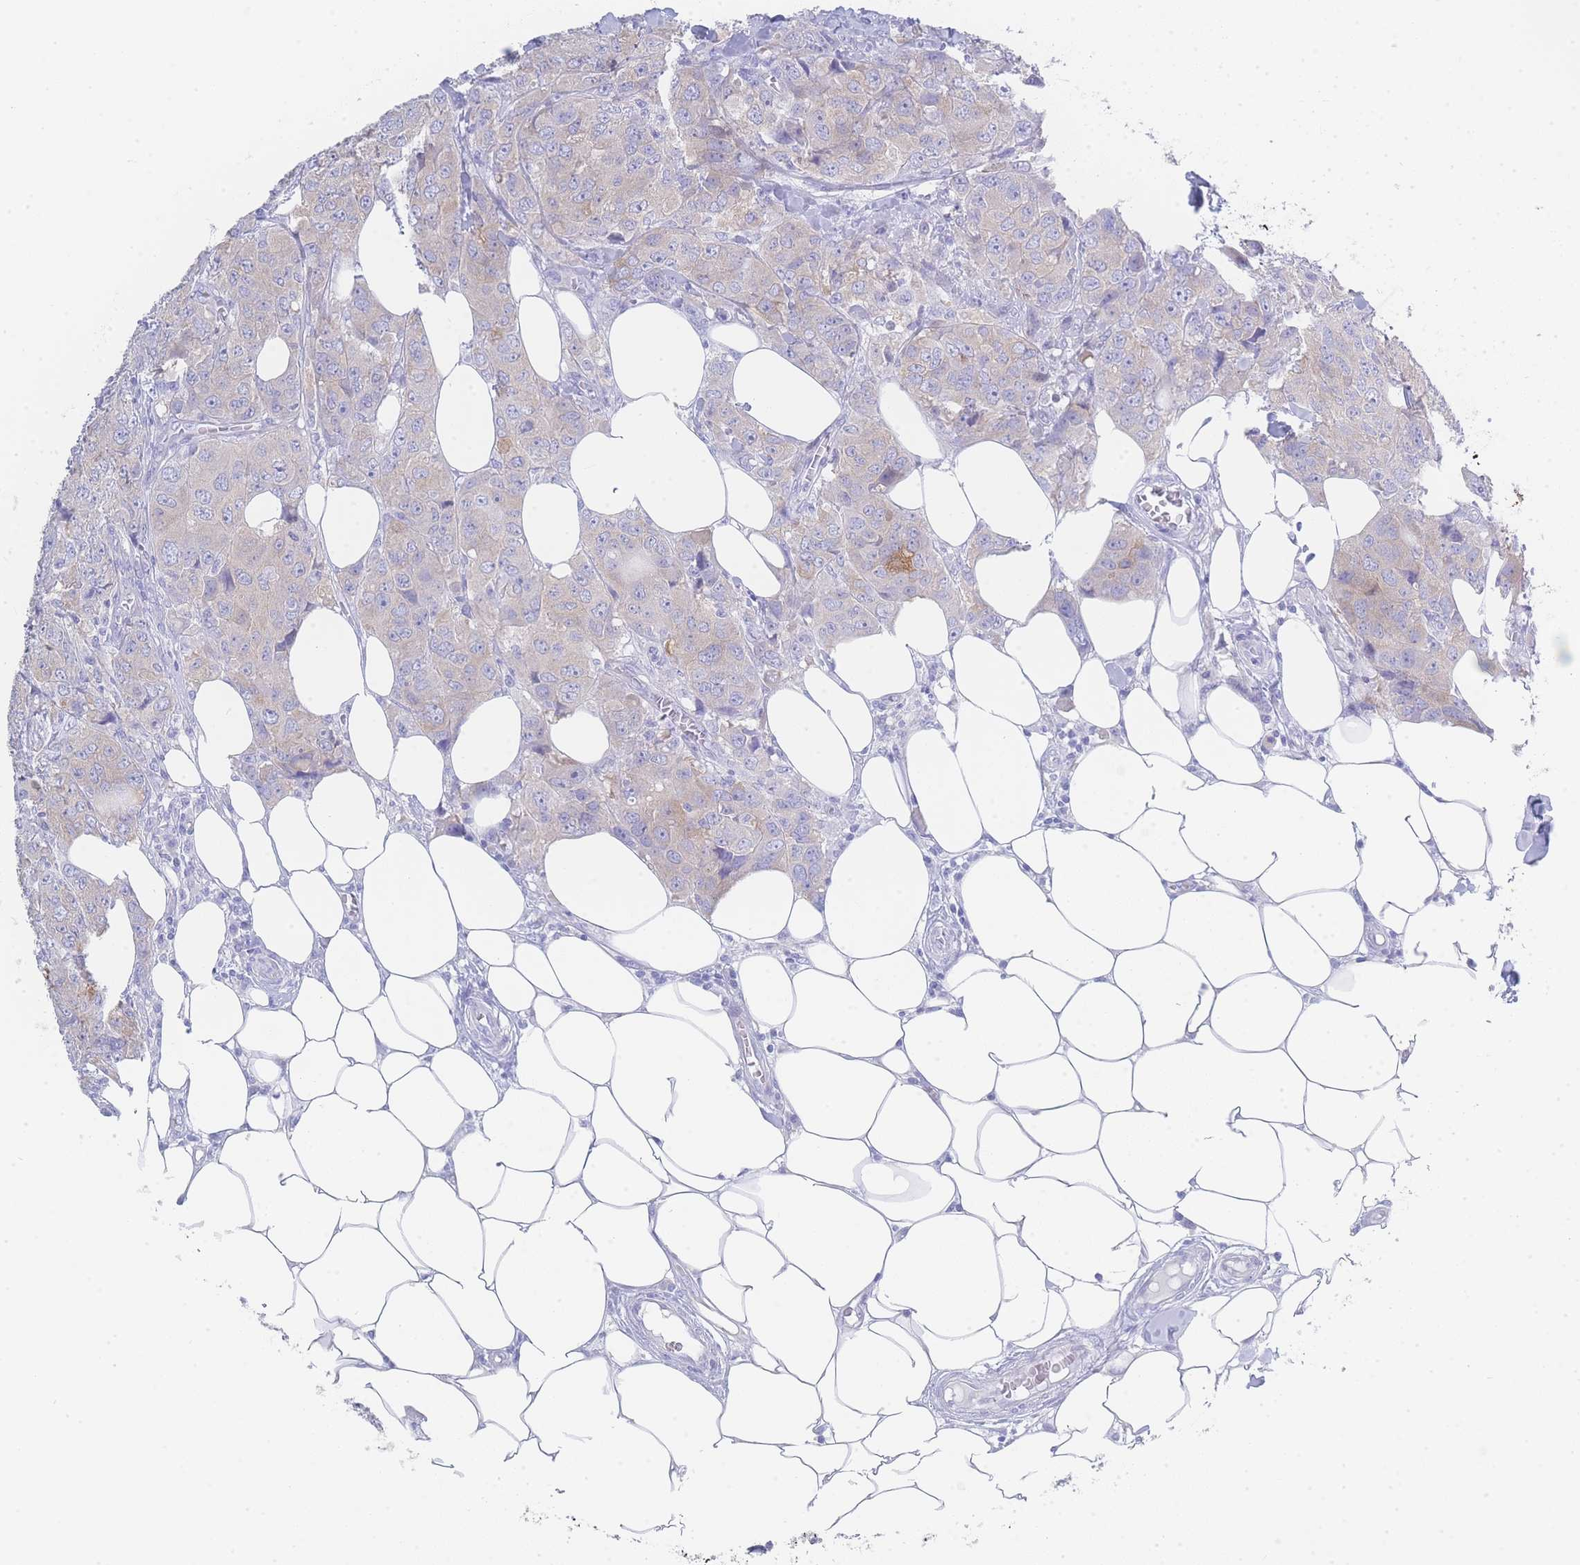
{"staining": {"intensity": "weak", "quantity": "<25%", "location": "cytoplasmic/membranous"}, "tissue": "breast cancer", "cell_type": "Tumor cells", "image_type": "cancer", "snomed": [{"axis": "morphology", "description": "Duct carcinoma"}, {"axis": "topography", "description": "Breast"}], "caption": "Tumor cells show no significant protein positivity in breast cancer (invasive ductal carcinoma).", "gene": "LZTFL1", "patient": {"sex": "female", "age": 43}}